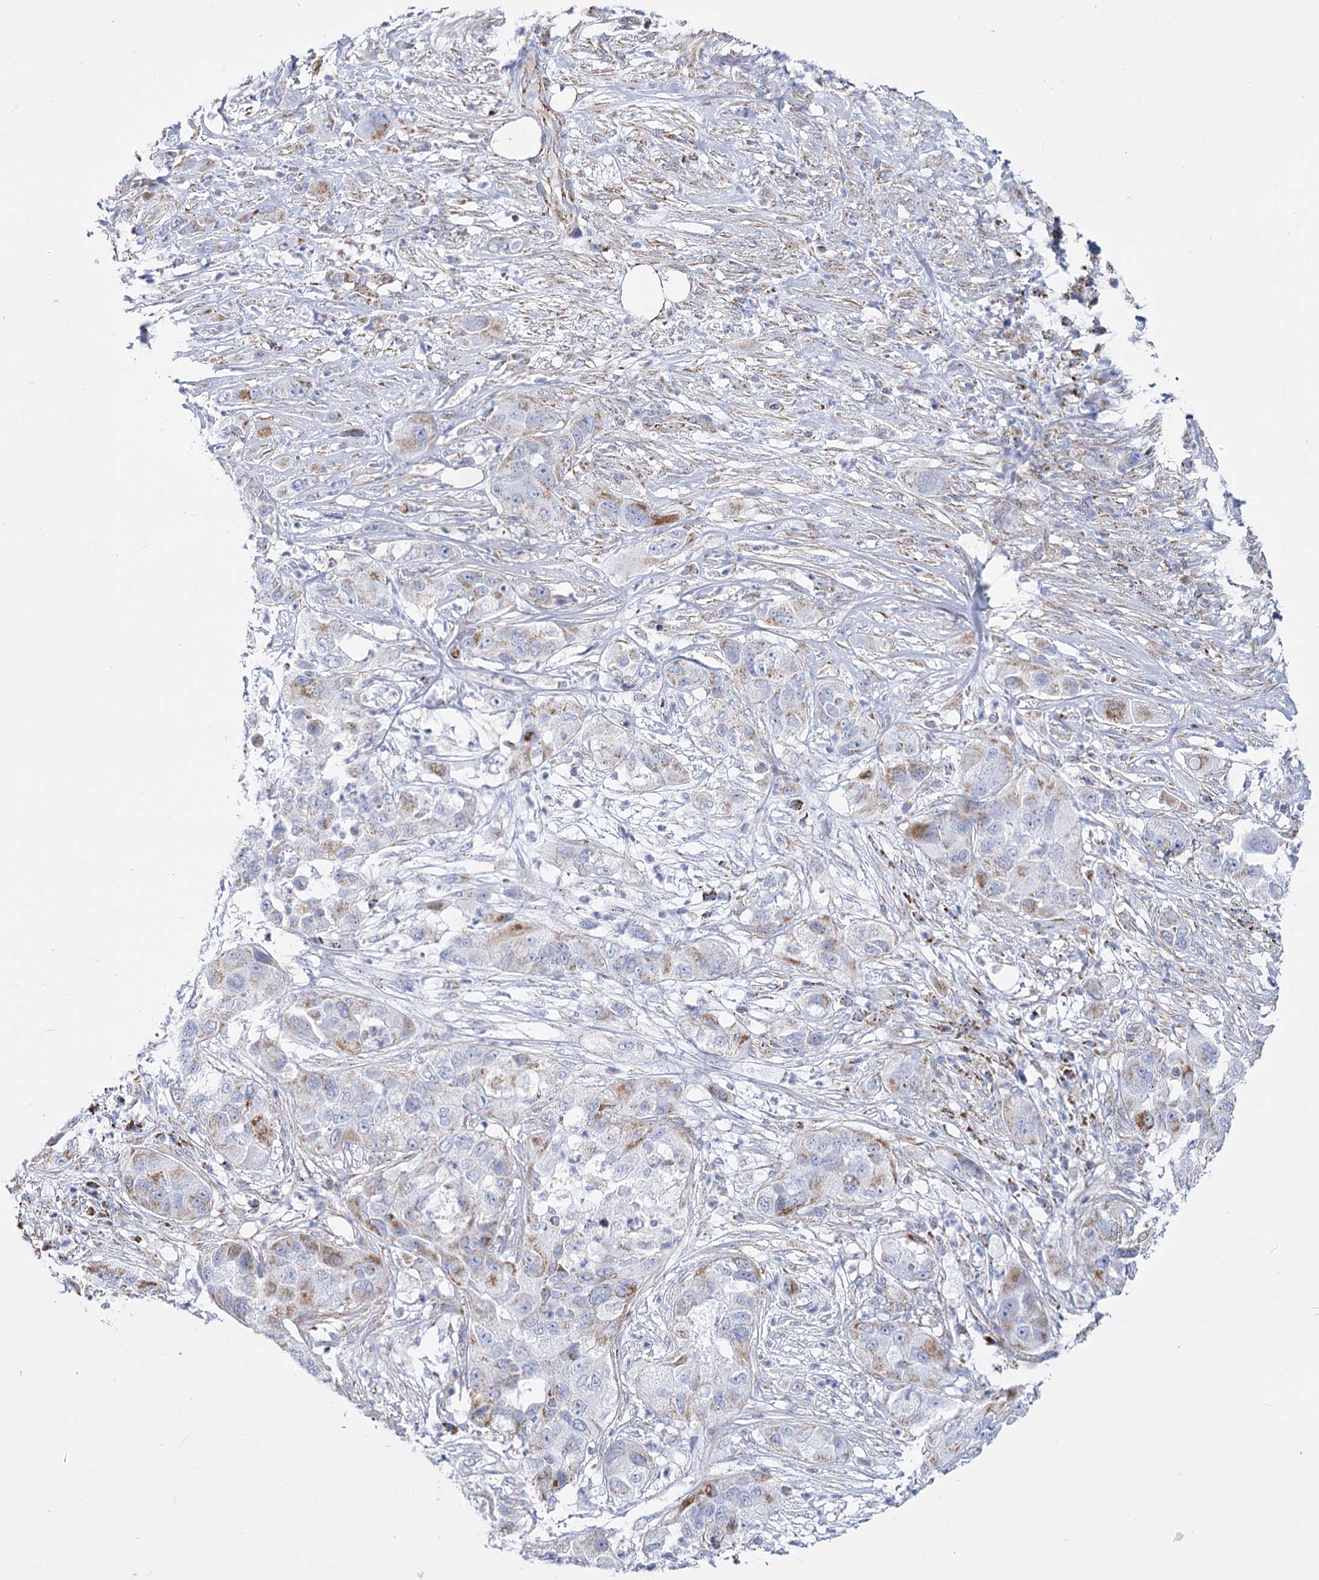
{"staining": {"intensity": "moderate", "quantity": "<25%", "location": "cytoplasmic/membranous"}, "tissue": "pancreatic cancer", "cell_type": "Tumor cells", "image_type": "cancer", "snomed": [{"axis": "morphology", "description": "Adenocarcinoma, NOS"}, {"axis": "topography", "description": "Pancreas"}], "caption": "The photomicrograph reveals staining of pancreatic cancer (adenocarcinoma), revealing moderate cytoplasmic/membranous protein staining (brown color) within tumor cells.", "gene": "PDHB", "patient": {"sex": "female", "age": 78}}